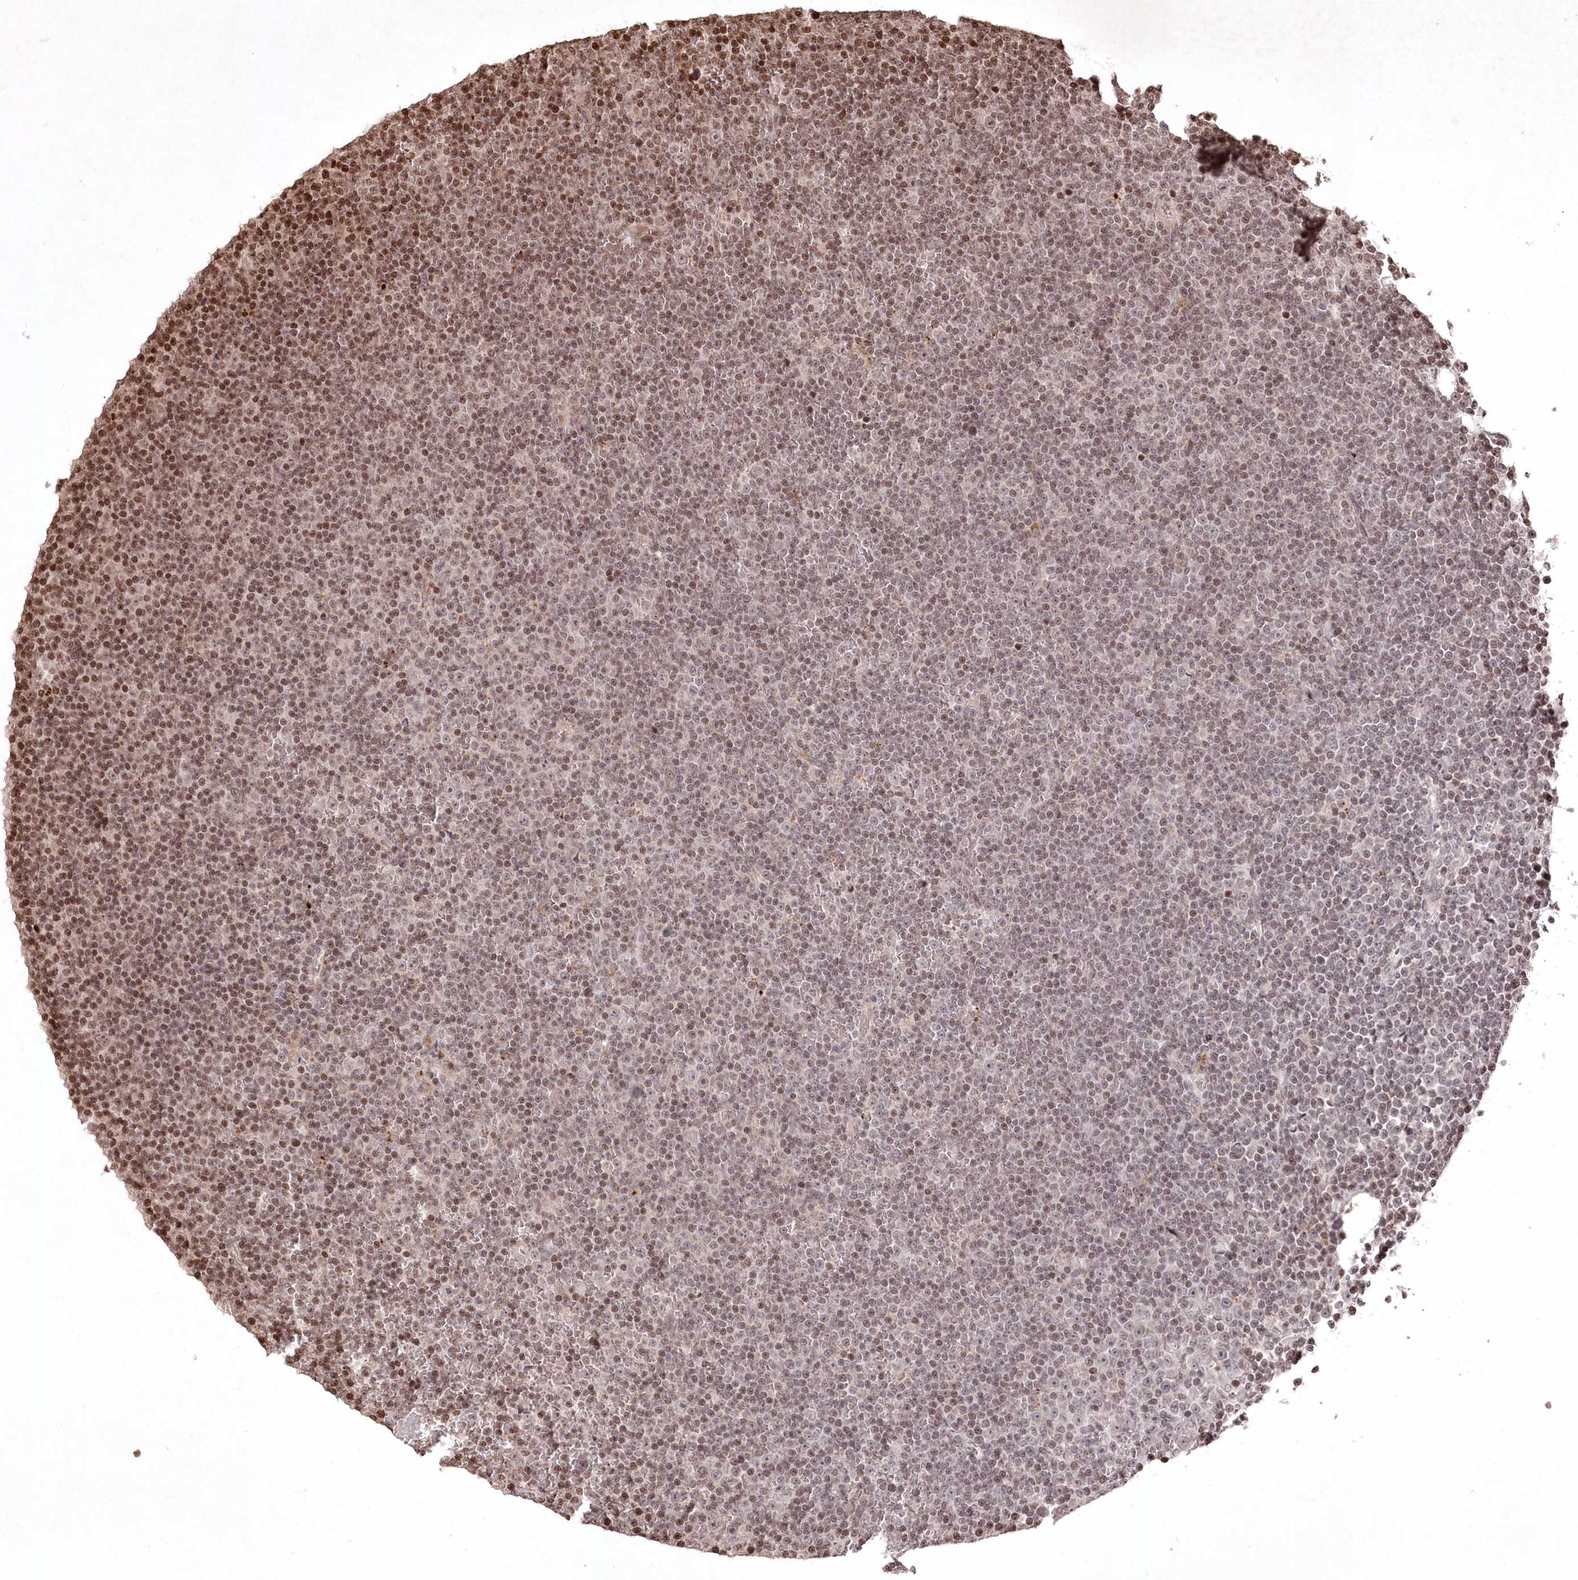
{"staining": {"intensity": "moderate", "quantity": ">75%", "location": "nuclear"}, "tissue": "lymphoma", "cell_type": "Tumor cells", "image_type": "cancer", "snomed": [{"axis": "morphology", "description": "Malignant lymphoma, non-Hodgkin's type, Low grade"}, {"axis": "topography", "description": "Lymph node"}], "caption": "About >75% of tumor cells in human lymphoma demonstrate moderate nuclear protein staining as visualized by brown immunohistochemical staining.", "gene": "CCSER2", "patient": {"sex": "female", "age": 67}}